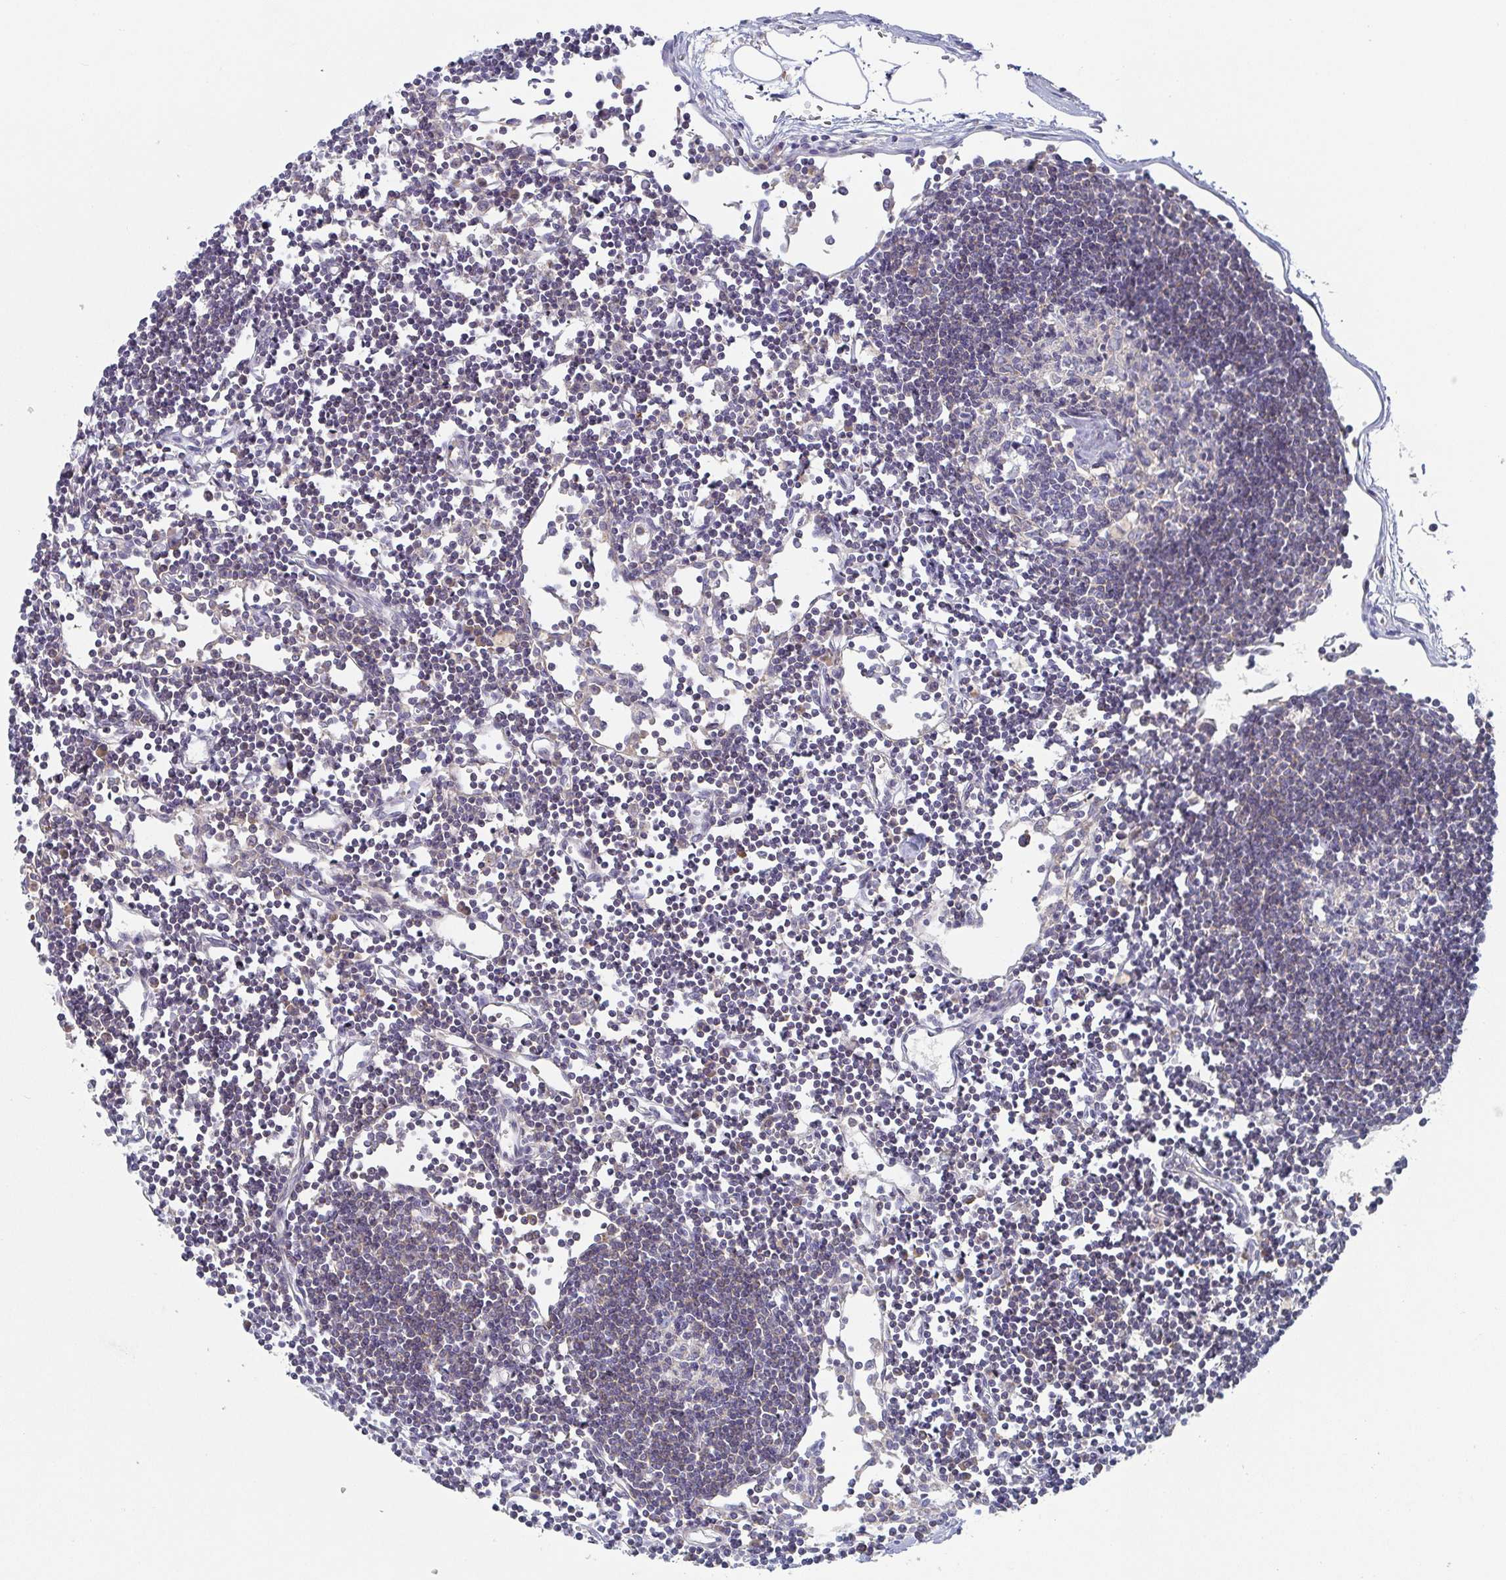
{"staining": {"intensity": "negative", "quantity": "none", "location": "none"}, "tissue": "lymph node", "cell_type": "Germinal center cells", "image_type": "normal", "snomed": [{"axis": "morphology", "description": "Normal tissue, NOS"}, {"axis": "topography", "description": "Lymph node"}], "caption": "Immunohistochemistry (IHC) image of benign lymph node: human lymph node stained with DAB demonstrates no significant protein expression in germinal center cells.", "gene": "TUFT1", "patient": {"sex": "female", "age": 65}}